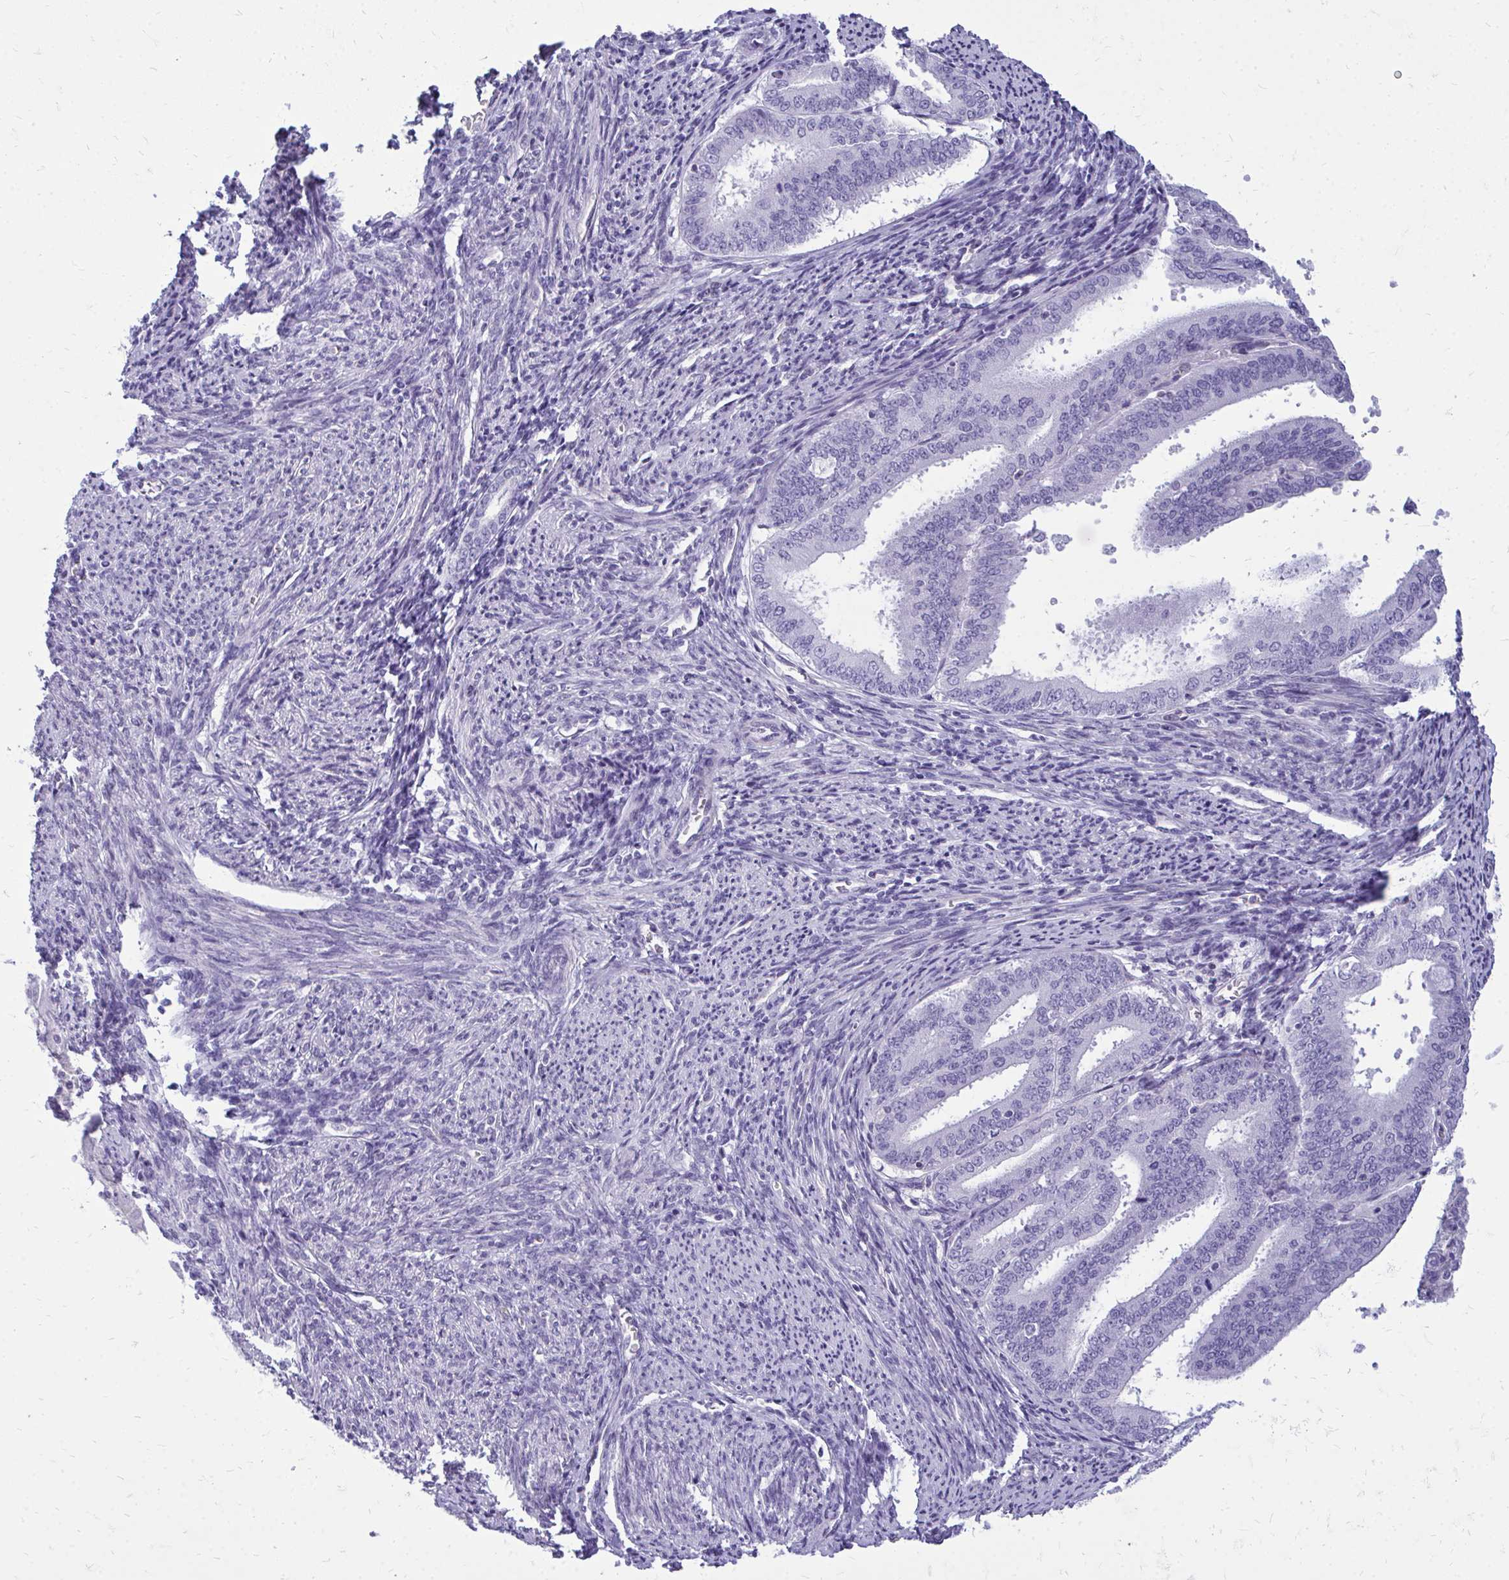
{"staining": {"intensity": "negative", "quantity": "none", "location": "none"}, "tissue": "endometrial cancer", "cell_type": "Tumor cells", "image_type": "cancer", "snomed": [{"axis": "morphology", "description": "Adenocarcinoma, NOS"}, {"axis": "topography", "description": "Endometrium"}], "caption": "High power microscopy micrograph of an immunohistochemistry histopathology image of adenocarcinoma (endometrial), revealing no significant positivity in tumor cells. (Stains: DAB immunohistochemistry (IHC) with hematoxylin counter stain, Microscopy: brightfield microscopy at high magnification).", "gene": "FABP3", "patient": {"sex": "female", "age": 63}}